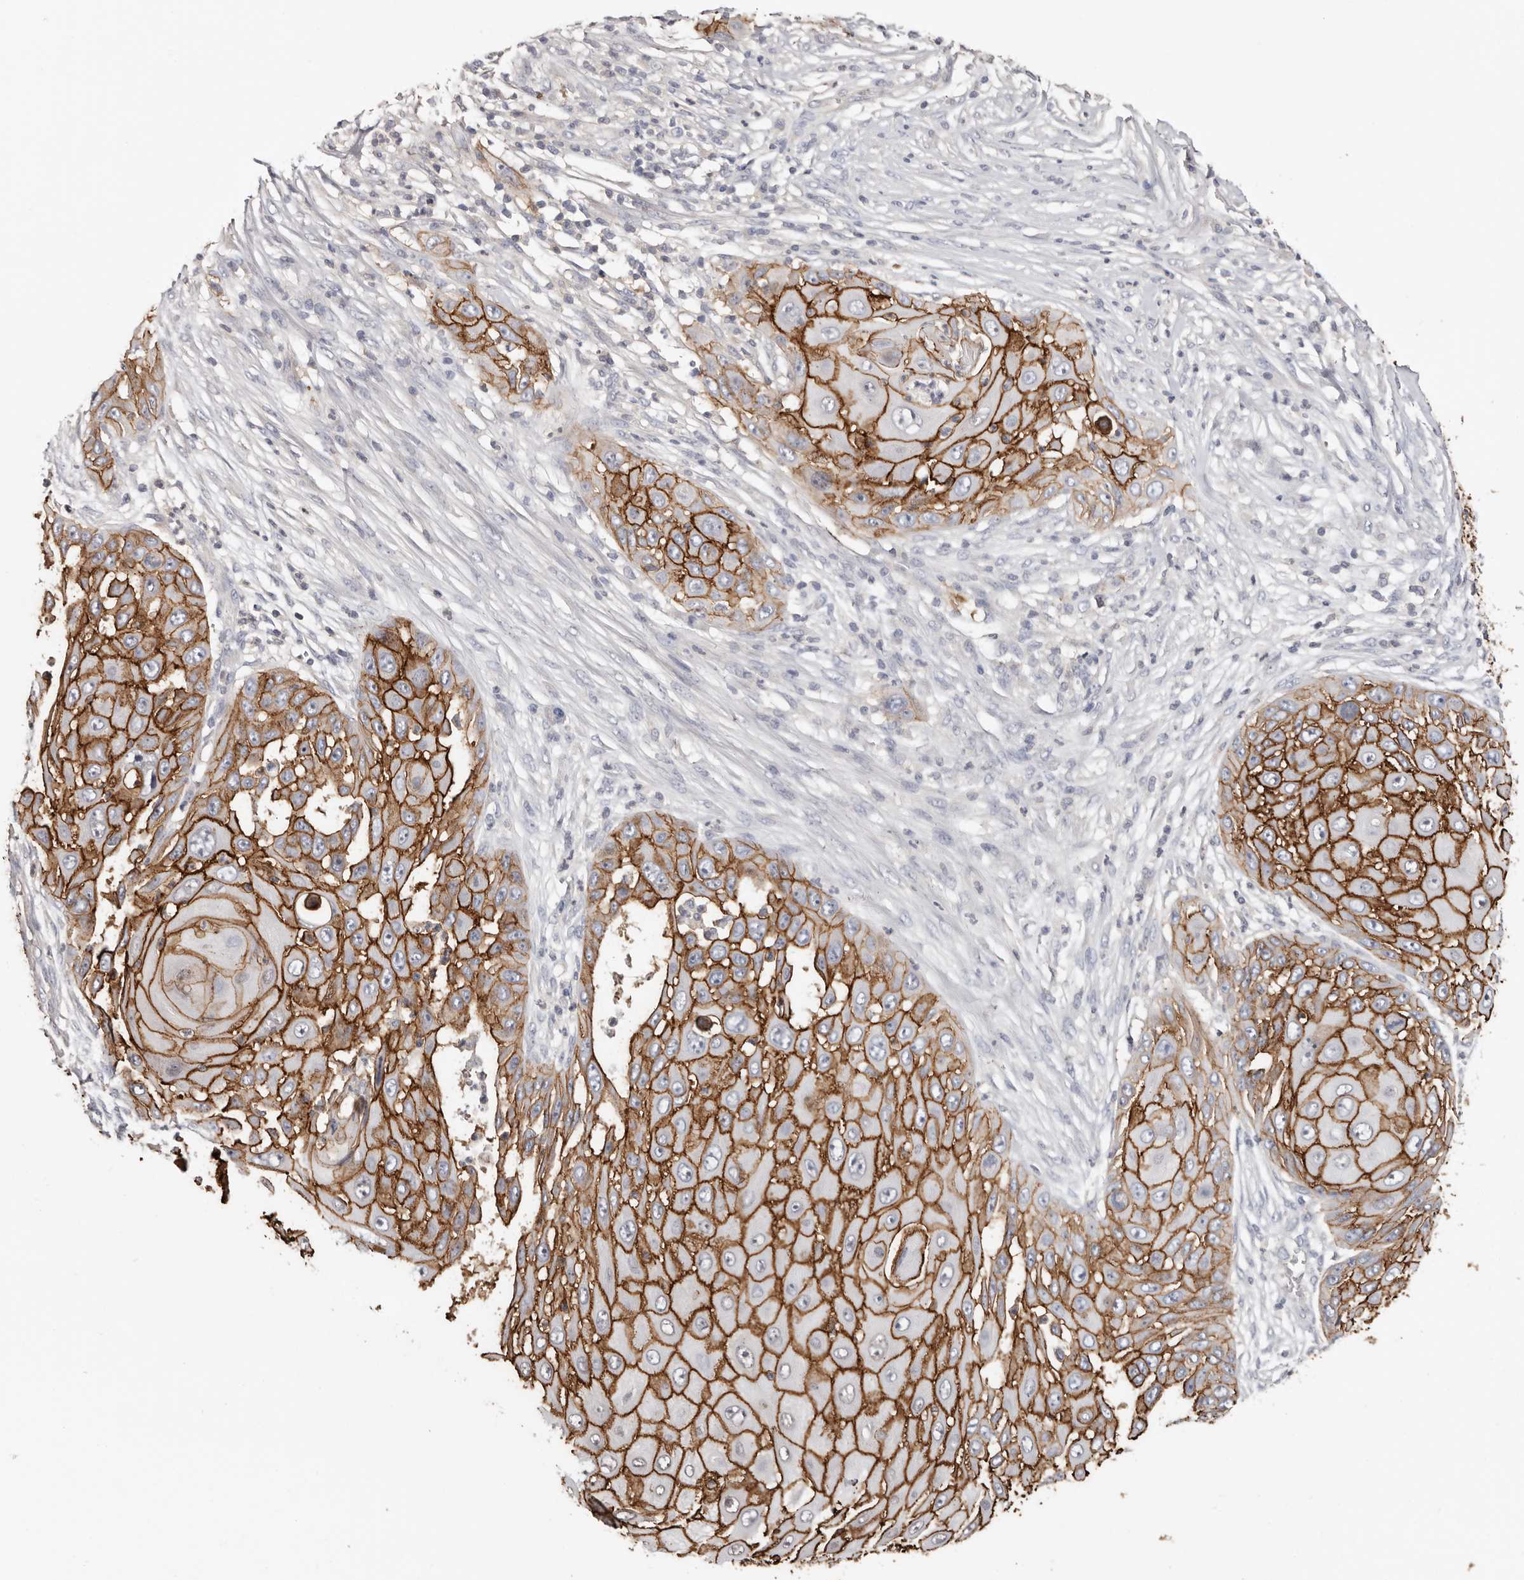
{"staining": {"intensity": "strong", "quantity": "25%-75%", "location": "cytoplasmic/membranous"}, "tissue": "skin cancer", "cell_type": "Tumor cells", "image_type": "cancer", "snomed": [{"axis": "morphology", "description": "Squamous cell carcinoma, NOS"}, {"axis": "topography", "description": "Skin"}], "caption": "IHC image of neoplastic tissue: squamous cell carcinoma (skin) stained using IHC displays high levels of strong protein expression localized specifically in the cytoplasmic/membranous of tumor cells, appearing as a cytoplasmic/membranous brown color.", "gene": "S100A14", "patient": {"sex": "female", "age": 44}}